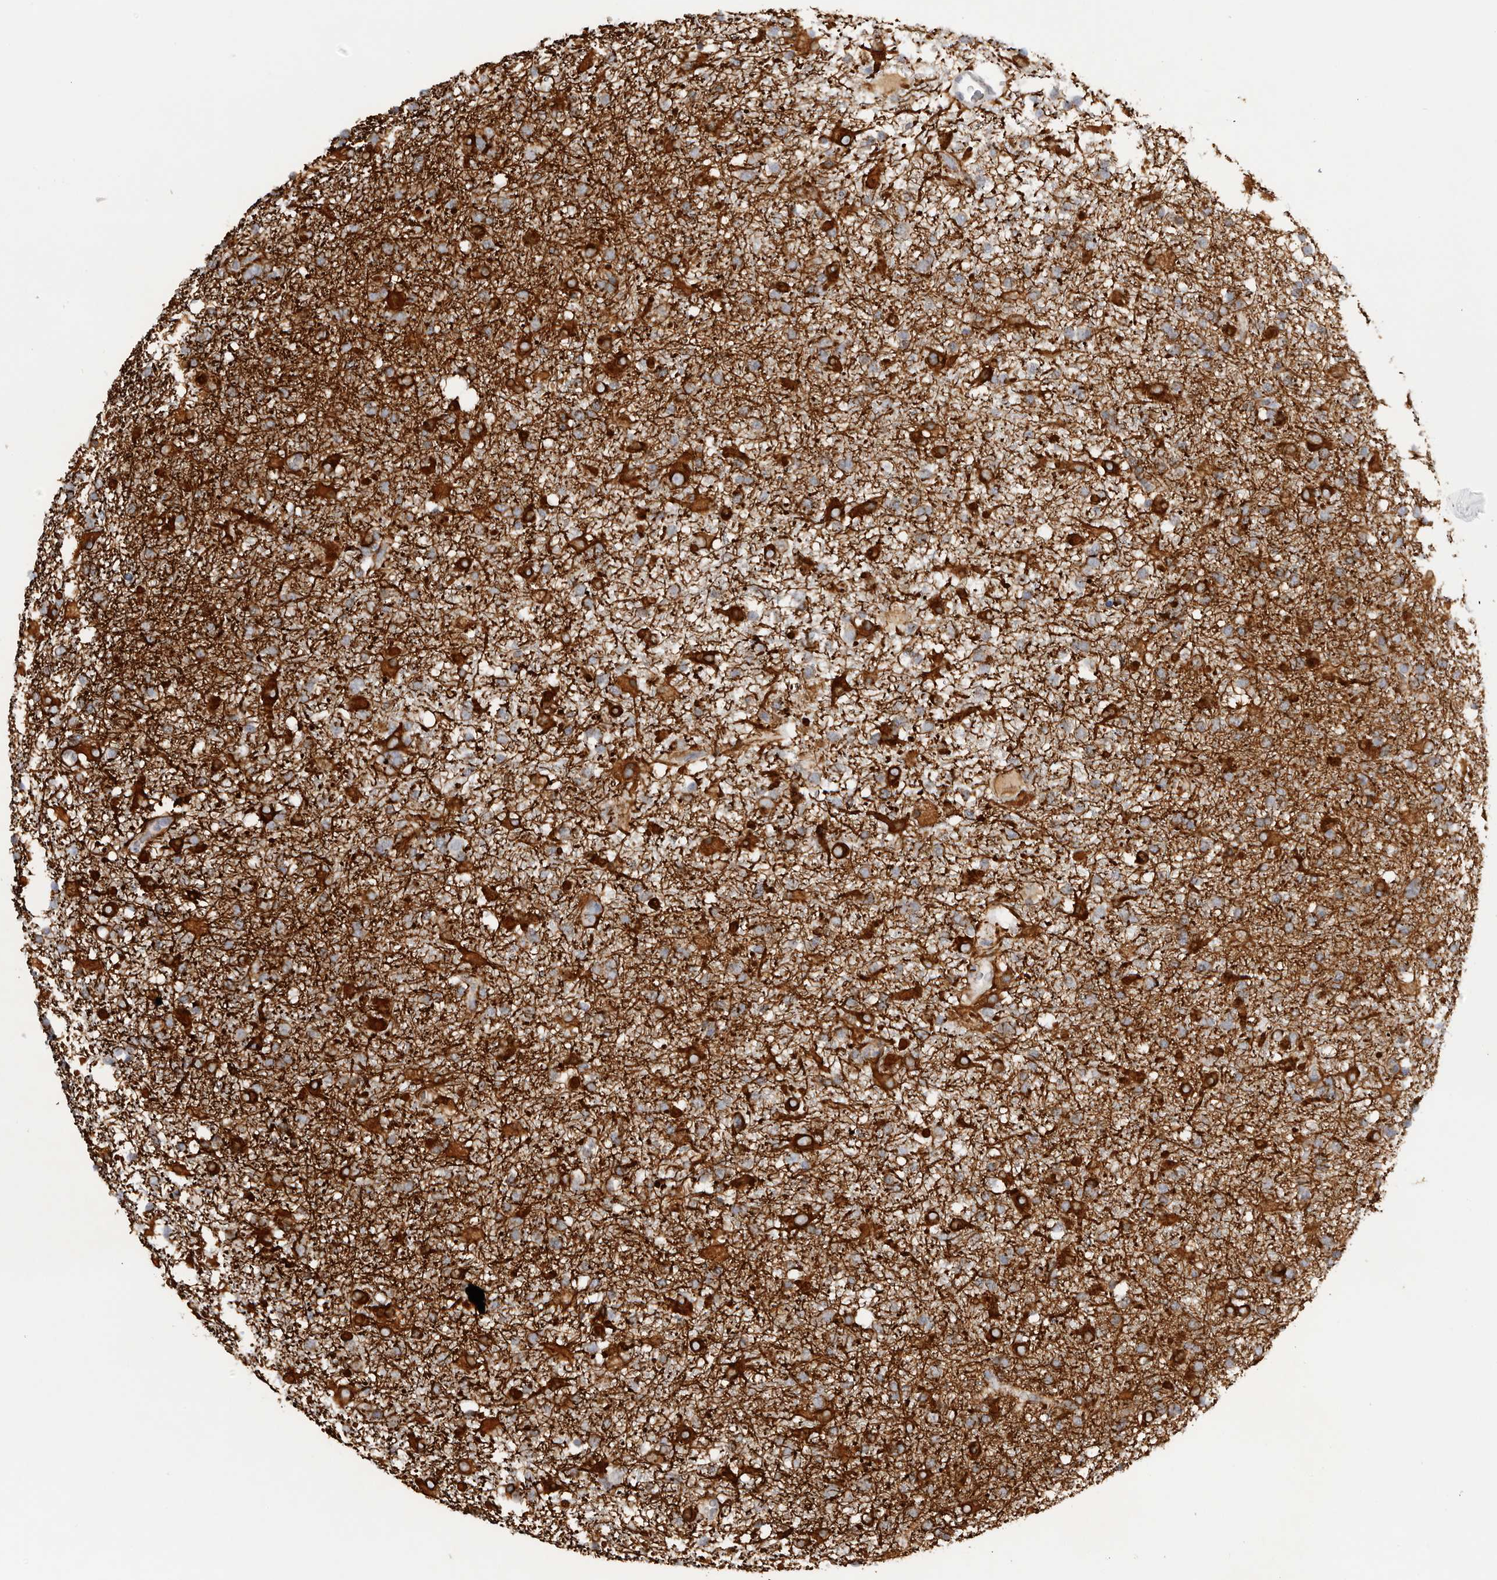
{"staining": {"intensity": "moderate", "quantity": "25%-75%", "location": "cytoplasmic/membranous"}, "tissue": "glioma", "cell_type": "Tumor cells", "image_type": "cancer", "snomed": [{"axis": "morphology", "description": "Glioma, malignant, Low grade"}, {"axis": "topography", "description": "Brain"}], "caption": "The immunohistochemical stain shows moderate cytoplasmic/membranous staining in tumor cells of malignant glioma (low-grade) tissue.", "gene": "DYRK2", "patient": {"sex": "male", "age": 65}}